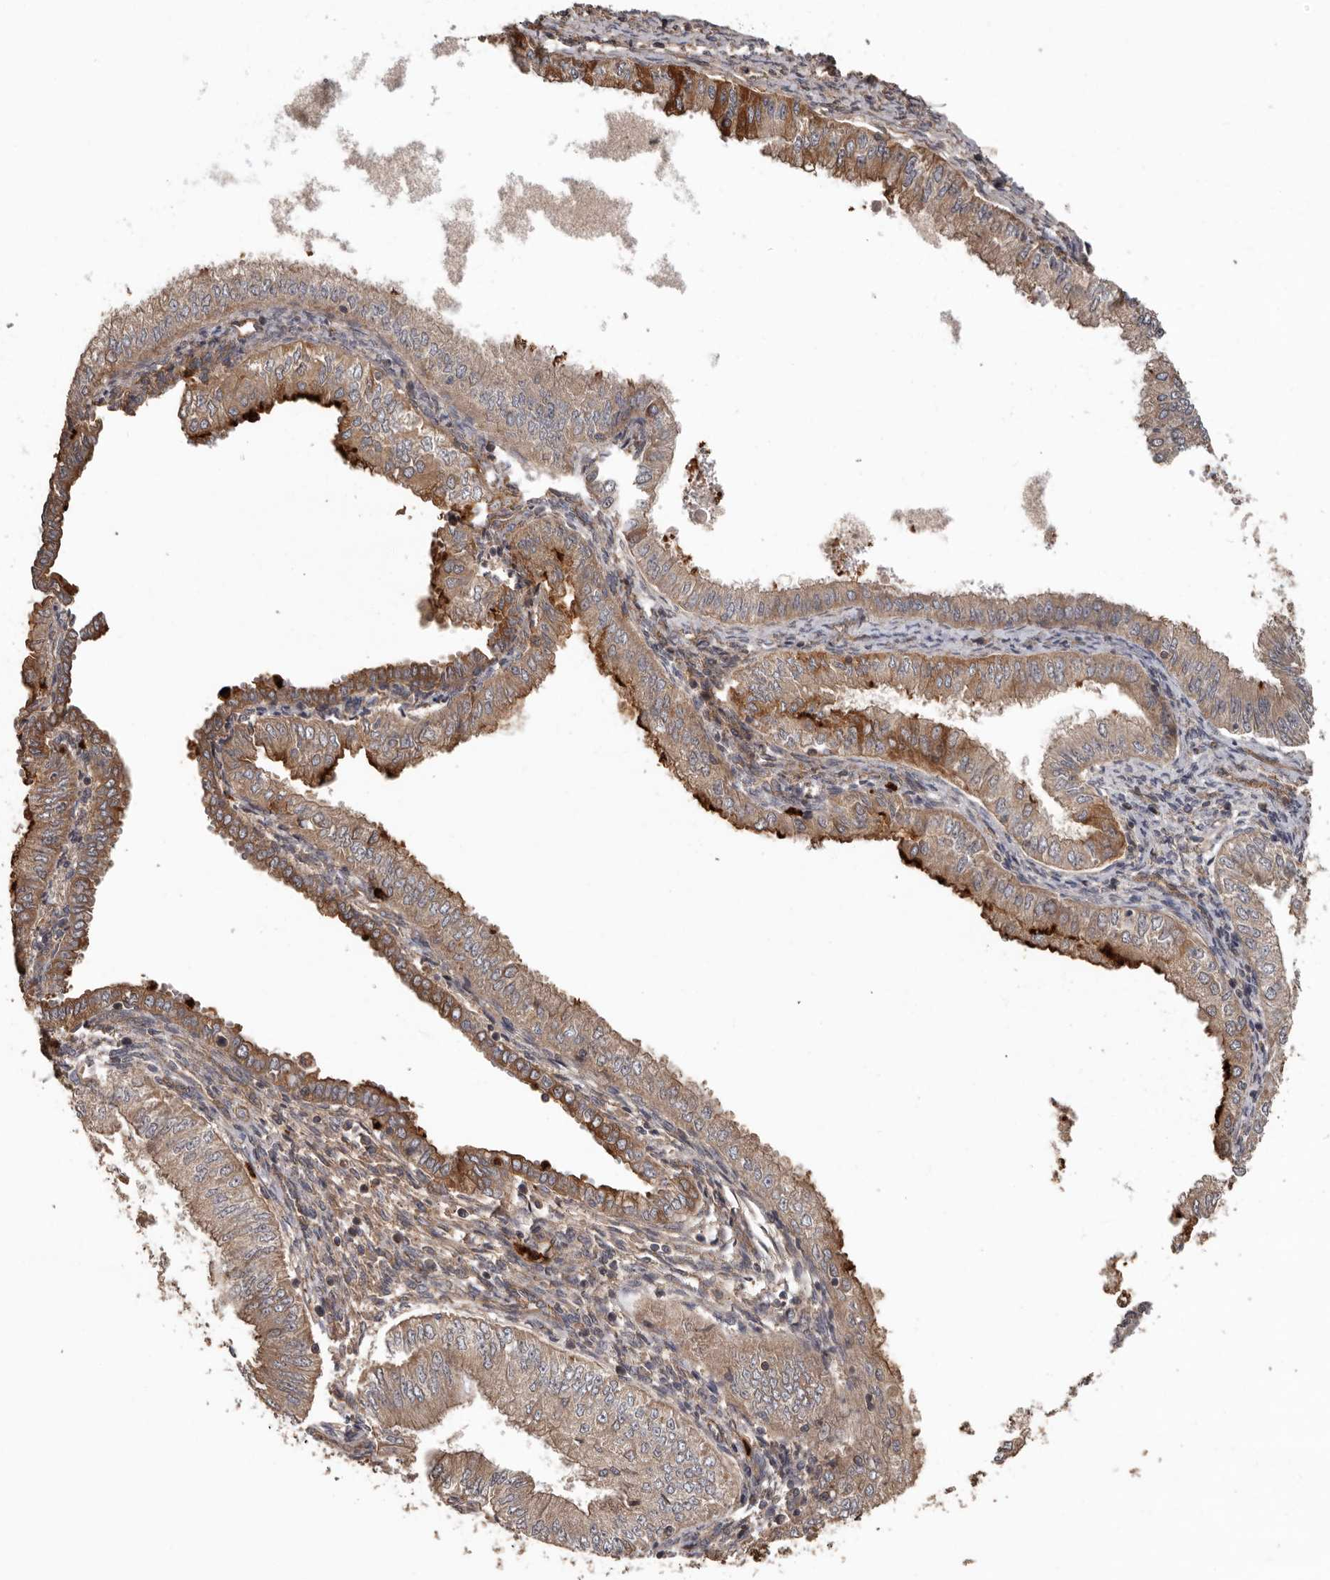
{"staining": {"intensity": "moderate", "quantity": ">75%", "location": "cytoplasmic/membranous"}, "tissue": "endometrial cancer", "cell_type": "Tumor cells", "image_type": "cancer", "snomed": [{"axis": "morphology", "description": "Normal tissue, NOS"}, {"axis": "morphology", "description": "Adenocarcinoma, NOS"}, {"axis": "topography", "description": "Endometrium"}], "caption": "Protein expression analysis of endometrial cancer shows moderate cytoplasmic/membranous staining in about >75% of tumor cells.", "gene": "ARHGEF5", "patient": {"sex": "female", "age": 53}}